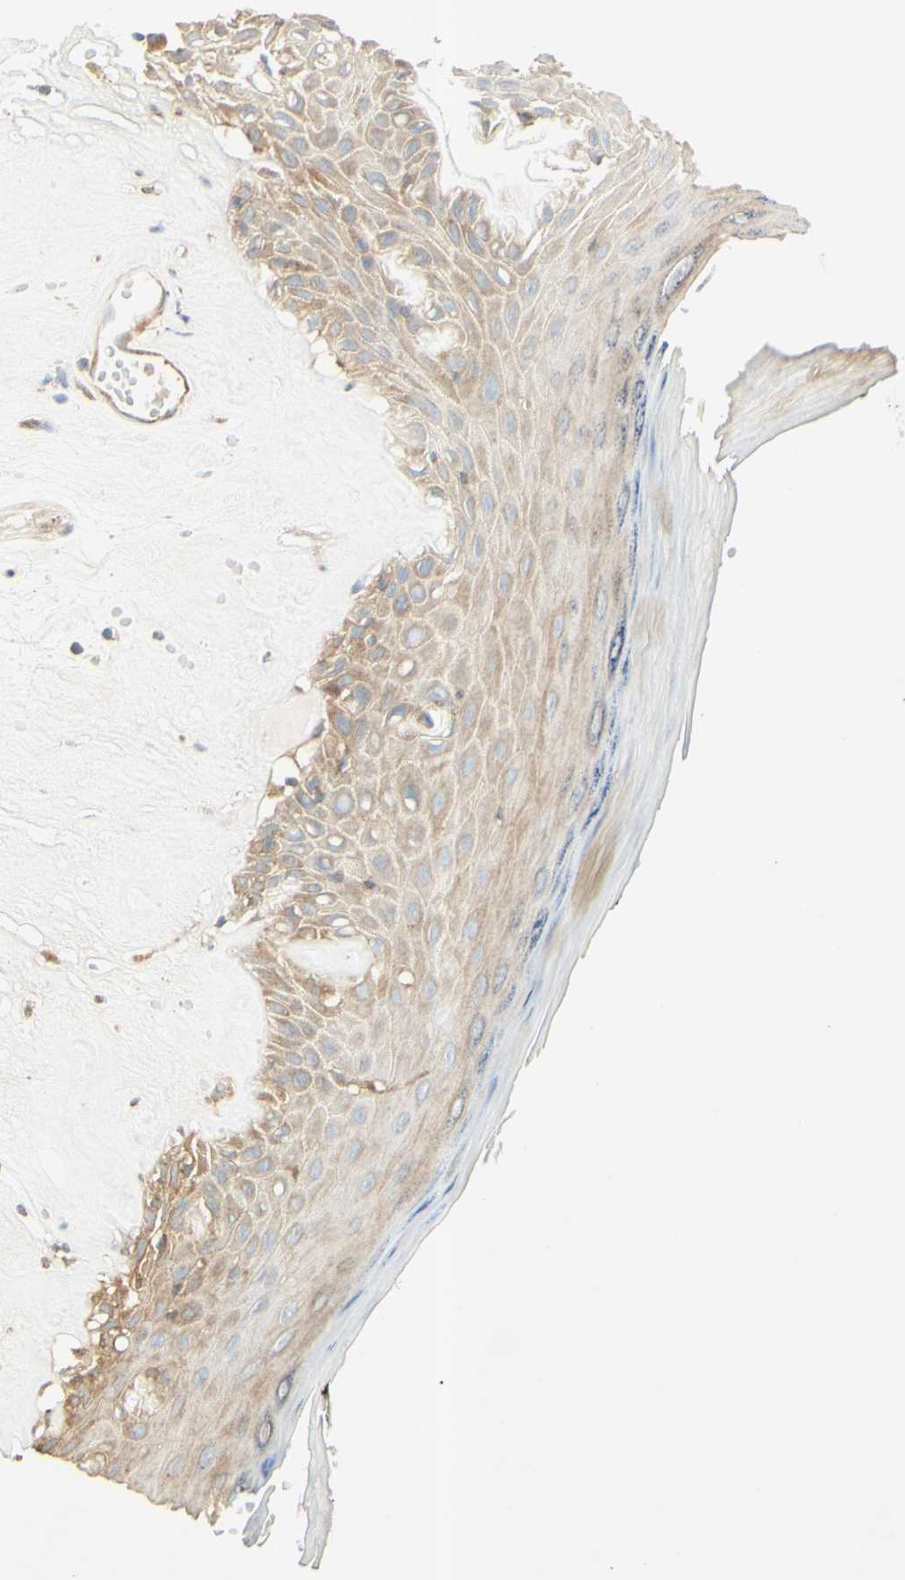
{"staining": {"intensity": "moderate", "quantity": ">75%", "location": "cytoplasmic/membranous"}, "tissue": "skin", "cell_type": "Epidermal cells", "image_type": "normal", "snomed": [{"axis": "morphology", "description": "Normal tissue, NOS"}, {"axis": "morphology", "description": "Inflammation, NOS"}, {"axis": "topography", "description": "Vulva"}], "caption": "A histopathology image of skin stained for a protein displays moderate cytoplasmic/membranous brown staining in epidermal cells.", "gene": "IKBKG", "patient": {"sex": "female", "age": 84}}